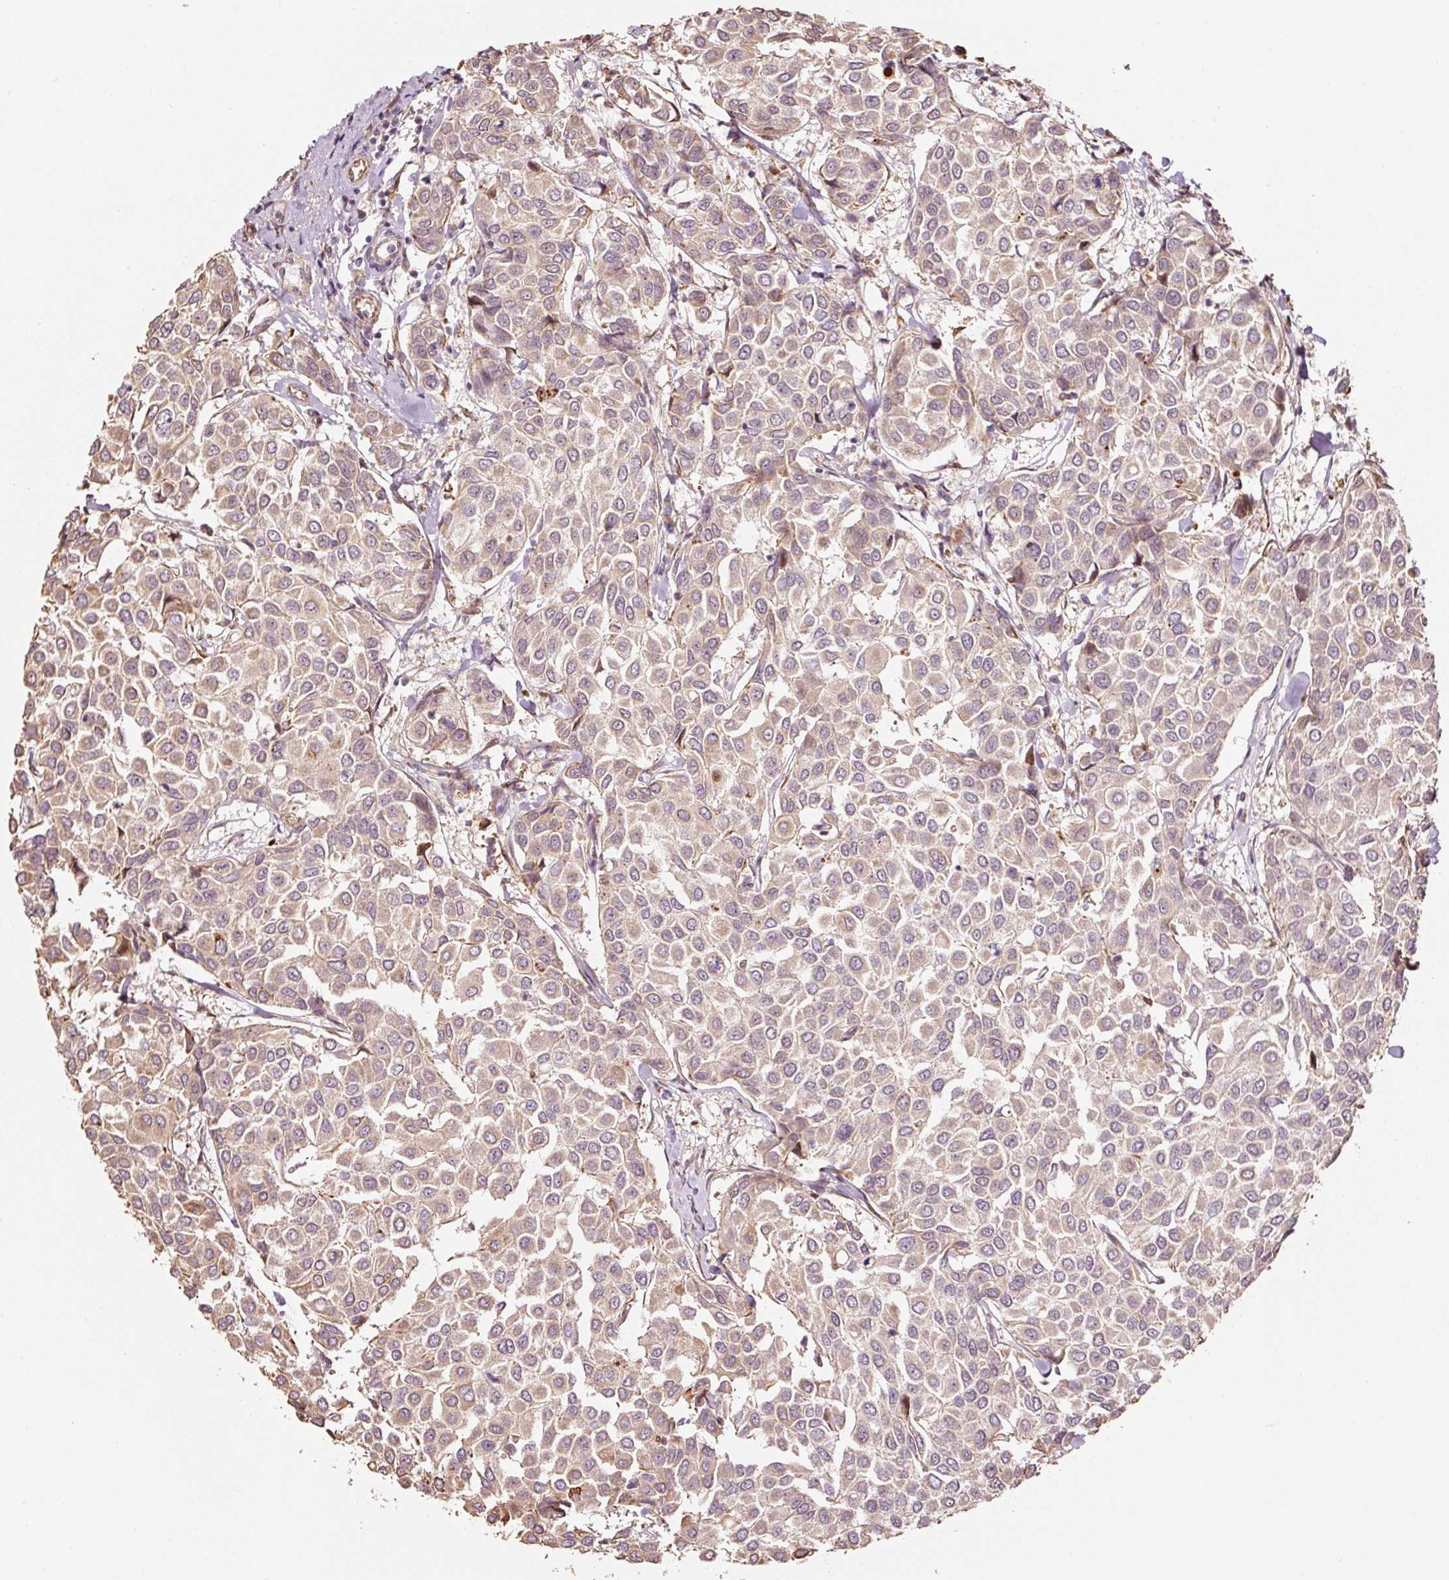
{"staining": {"intensity": "weak", "quantity": ">75%", "location": "cytoplasmic/membranous"}, "tissue": "breast cancer", "cell_type": "Tumor cells", "image_type": "cancer", "snomed": [{"axis": "morphology", "description": "Duct carcinoma"}, {"axis": "topography", "description": "Breast"}], "caption": "About >75% of tumor cells in human infiltrating ductal carcinoma (breast) reveal weak cytoplasmic/membranous protein staining as visualized by brown immunohistochemical staining.", "gene": "ETF1", "patient": {"sex": "female", "age": 55}}